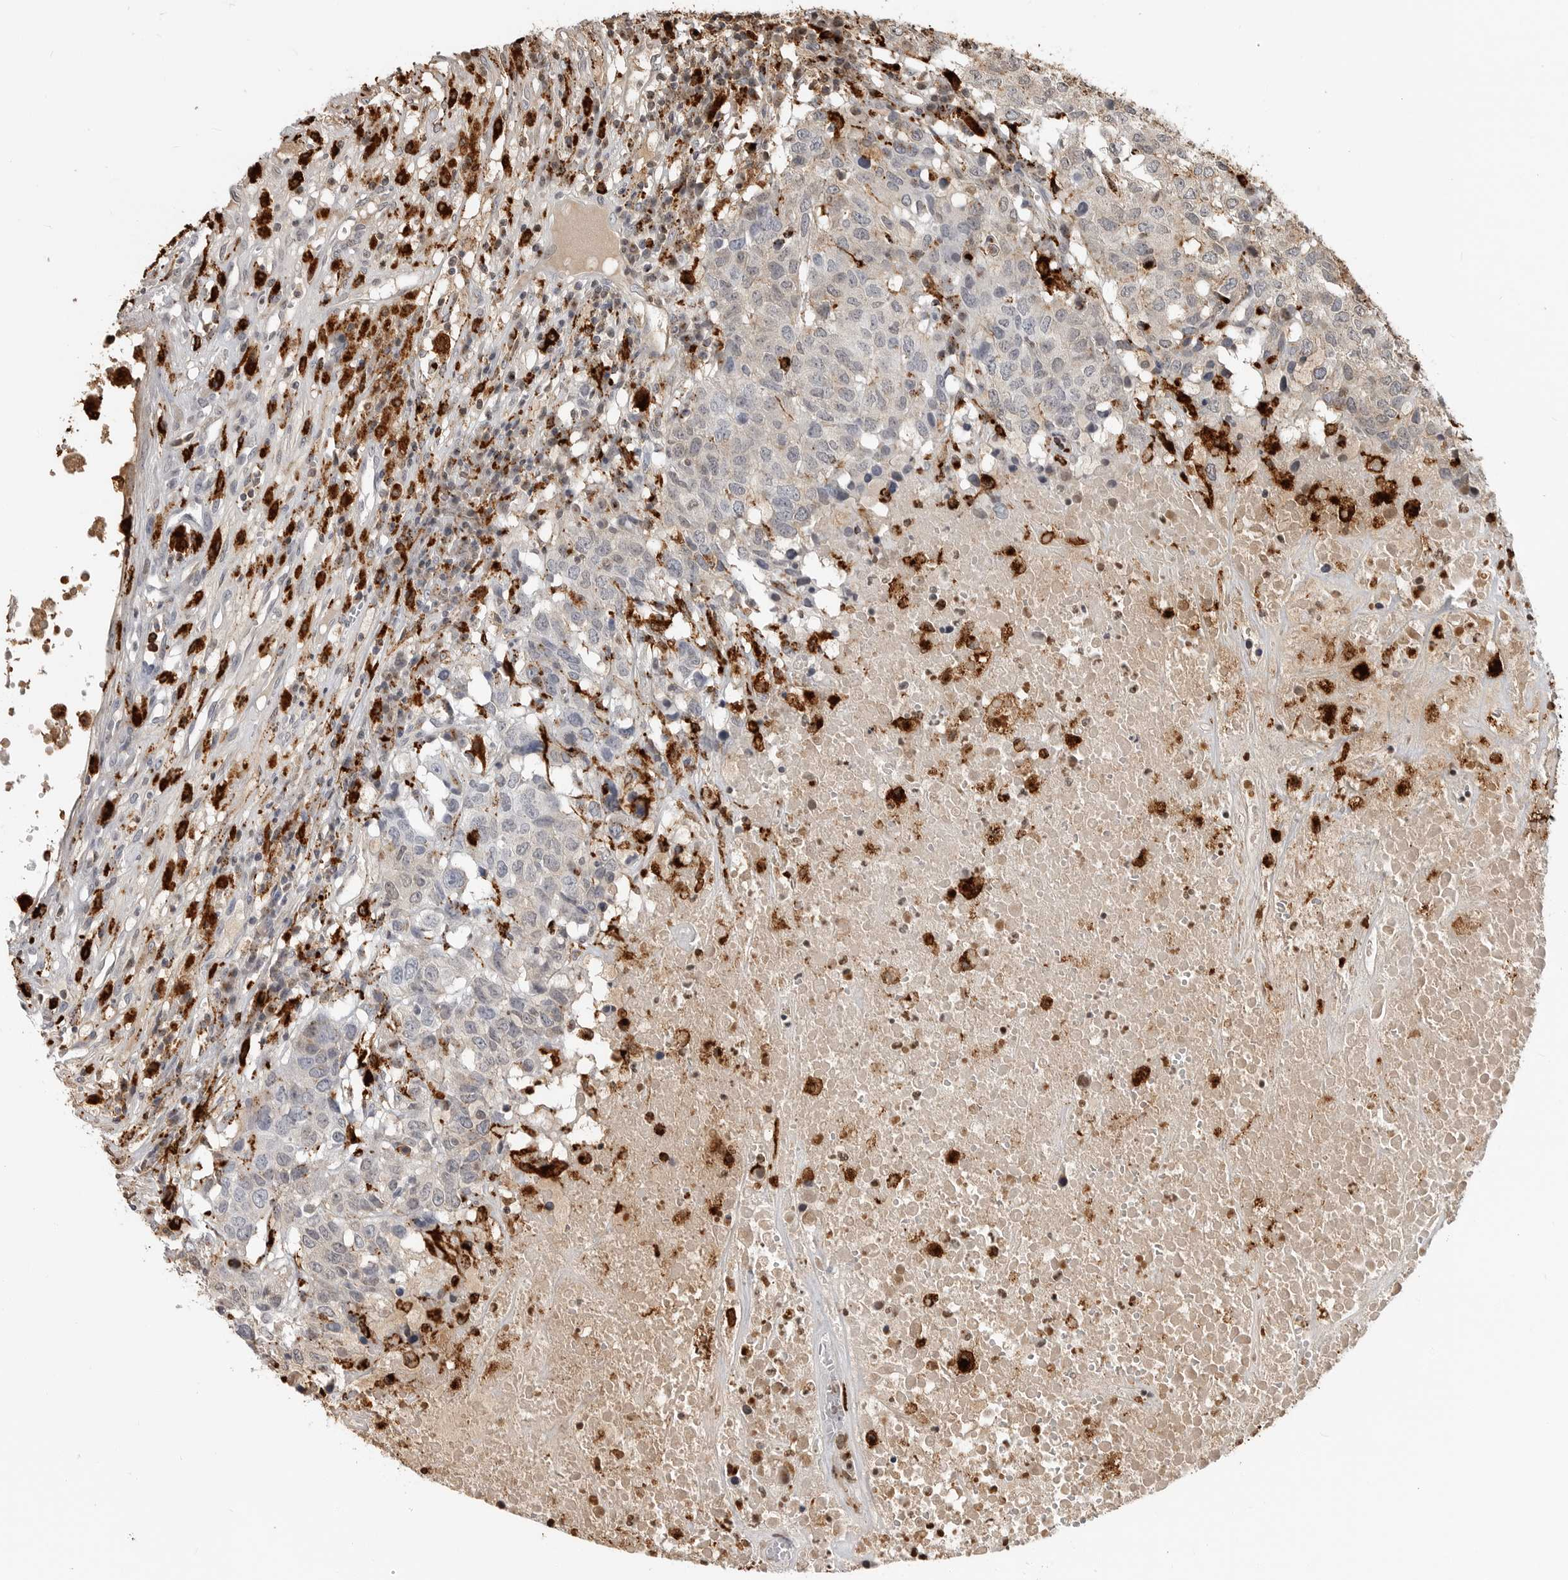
{"staining": {"intensity": "moderate", "quantity": "<25%", "location": "cytoplasmic/membranous"}, "tissue": "head and neck cancer", "cell_type": "Tumor cells", "image_type": "cancer", "snomed": [{"axis": "morphology", "description": "Squamous cell carcinoma, NOS"}, {"axis": "topography", "description": "Head-Neck"}], "caption": "The photomicrograph demonstrates immunohistochemical staining of head and neck cancer (squamous cell carcinoma). There is moderate cytoplasmic/membranous staining is present in about <25% of tumor cells. (Brightfield microscopy of DAB IHC at high magnification).", "gene": "IFI30", "patient": {"sex": "male", "age": 66}}